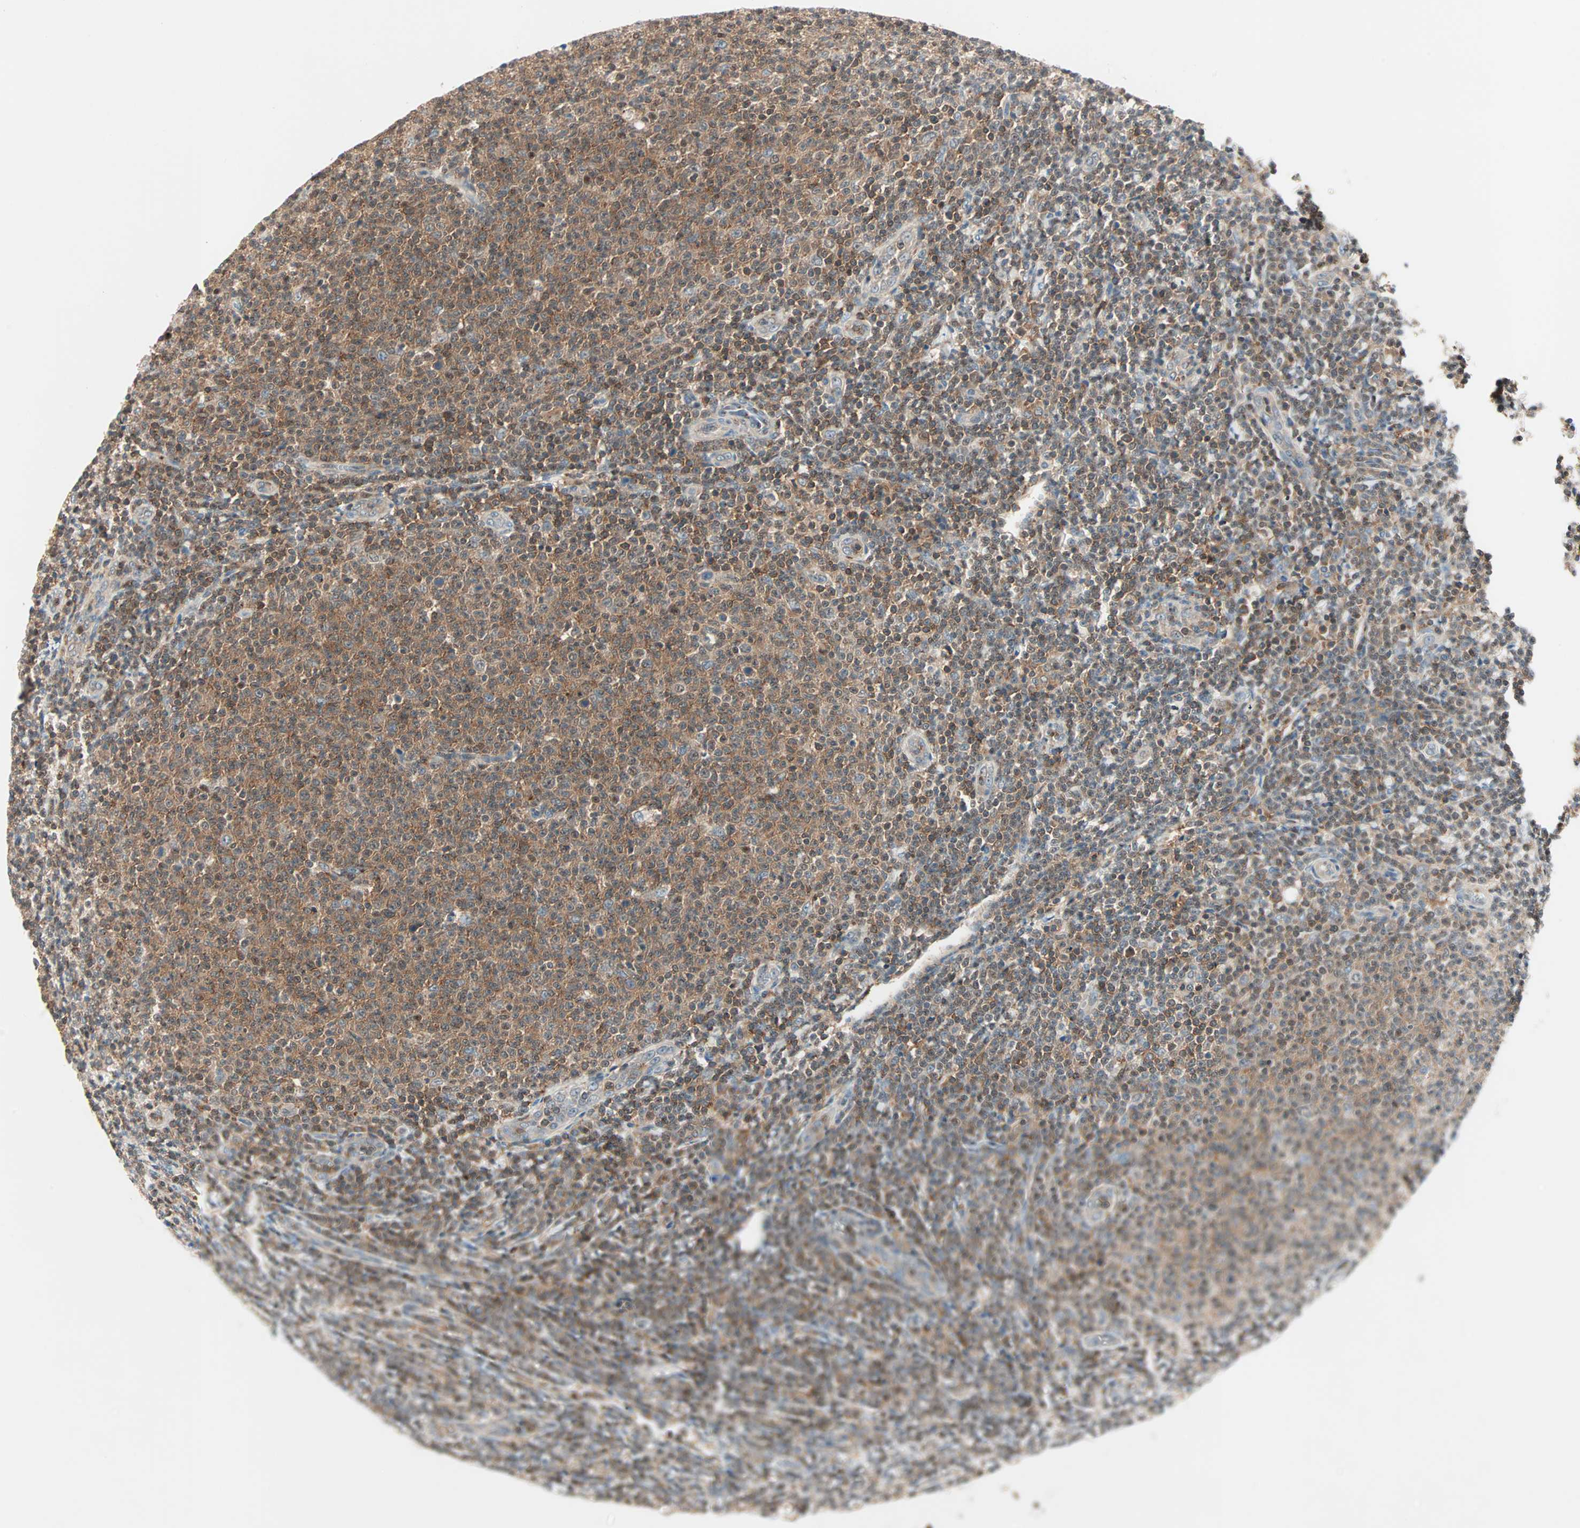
{"staining": {"intensity": "strong", "quantity": ">75%", "location": "cytoplasmic/membranous"}, "tissue": "lymphoma", "cell_type": "Tumor cells", "image_type": "cancer", "snomed": [{"axis": "morphology", "description": "Malignant lymphoma, non-Hodgkin's type, Low grade"}, {"axis": "topography", "description": "Lymph node"}], "caption": "Immunohistochemistry micrograph of neoplastic tissue: lymphoma stained using IHC exhibits high levels of strong protein expression localized specifically in the cytoplasmic/membranous of tumor cells, appearing as a cytoplasmic/membranous brown color.", "gene": "TEC", "patient": {"sex": "male", "age": 66}}